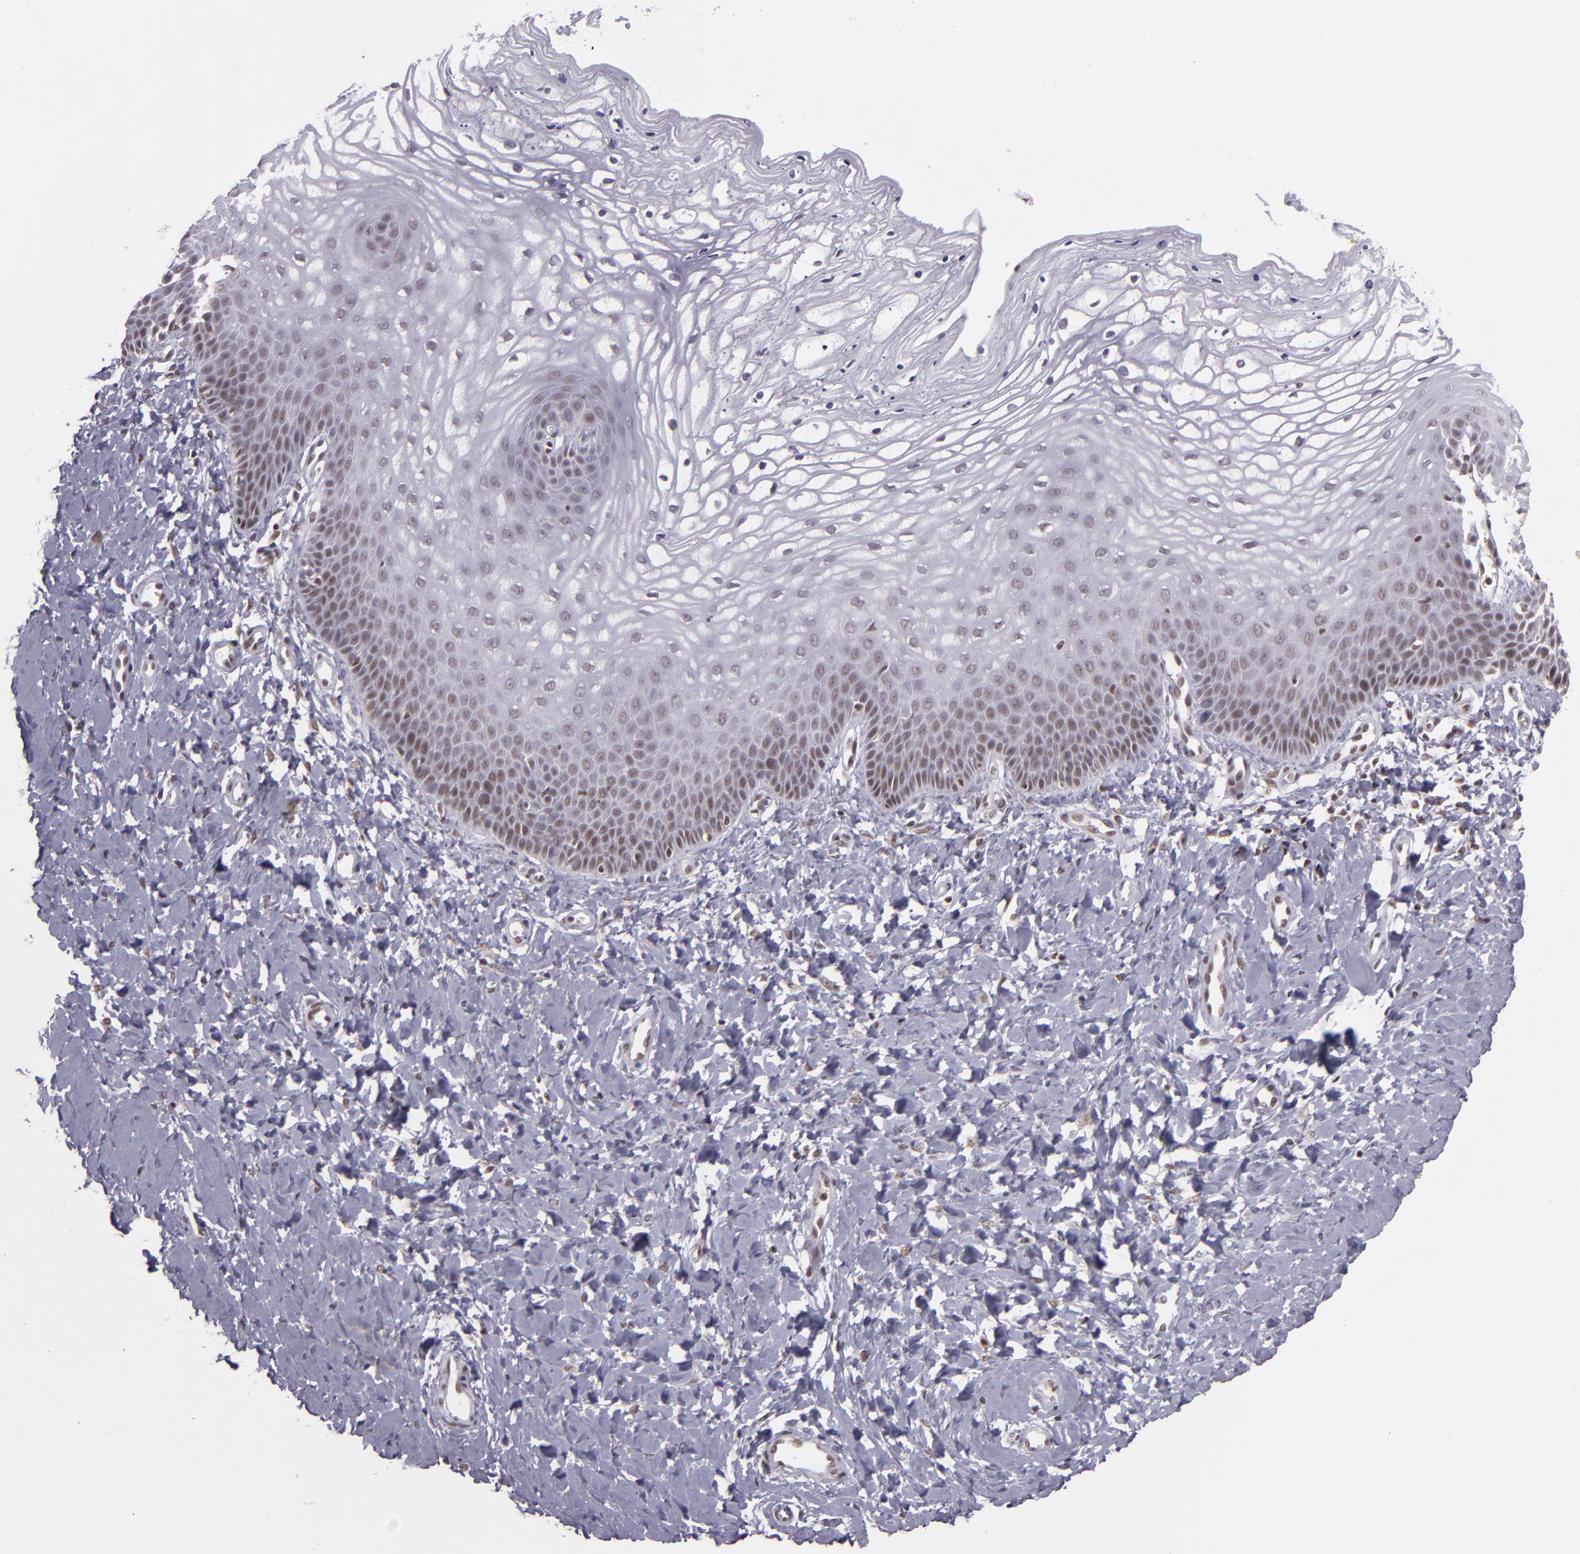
{"staining": {"intensity": "weak", "quantity": "25%-75%", "location": "nuclear"}, "tissue": "vagina", "cell_type": "Squamous epithelial cells", "image_type": "normal", "snomed": [{"axis": "morphology", "description": "Normal tissue, NOS"}, {"axis": "topography", "description": "Vagina"}], "caption": "The immunohistochemical stain highlights weak nuclear expression in squamous epithelial cells of unremarkable vagina. Using DAB (3,3'-diaminobenzidine) (brown) and hematoxylin (blue) stains, captured at high magnification using brightfield microscopy.", "gene": "ZFX", "patient": {"sex": "female", "age": 68}}